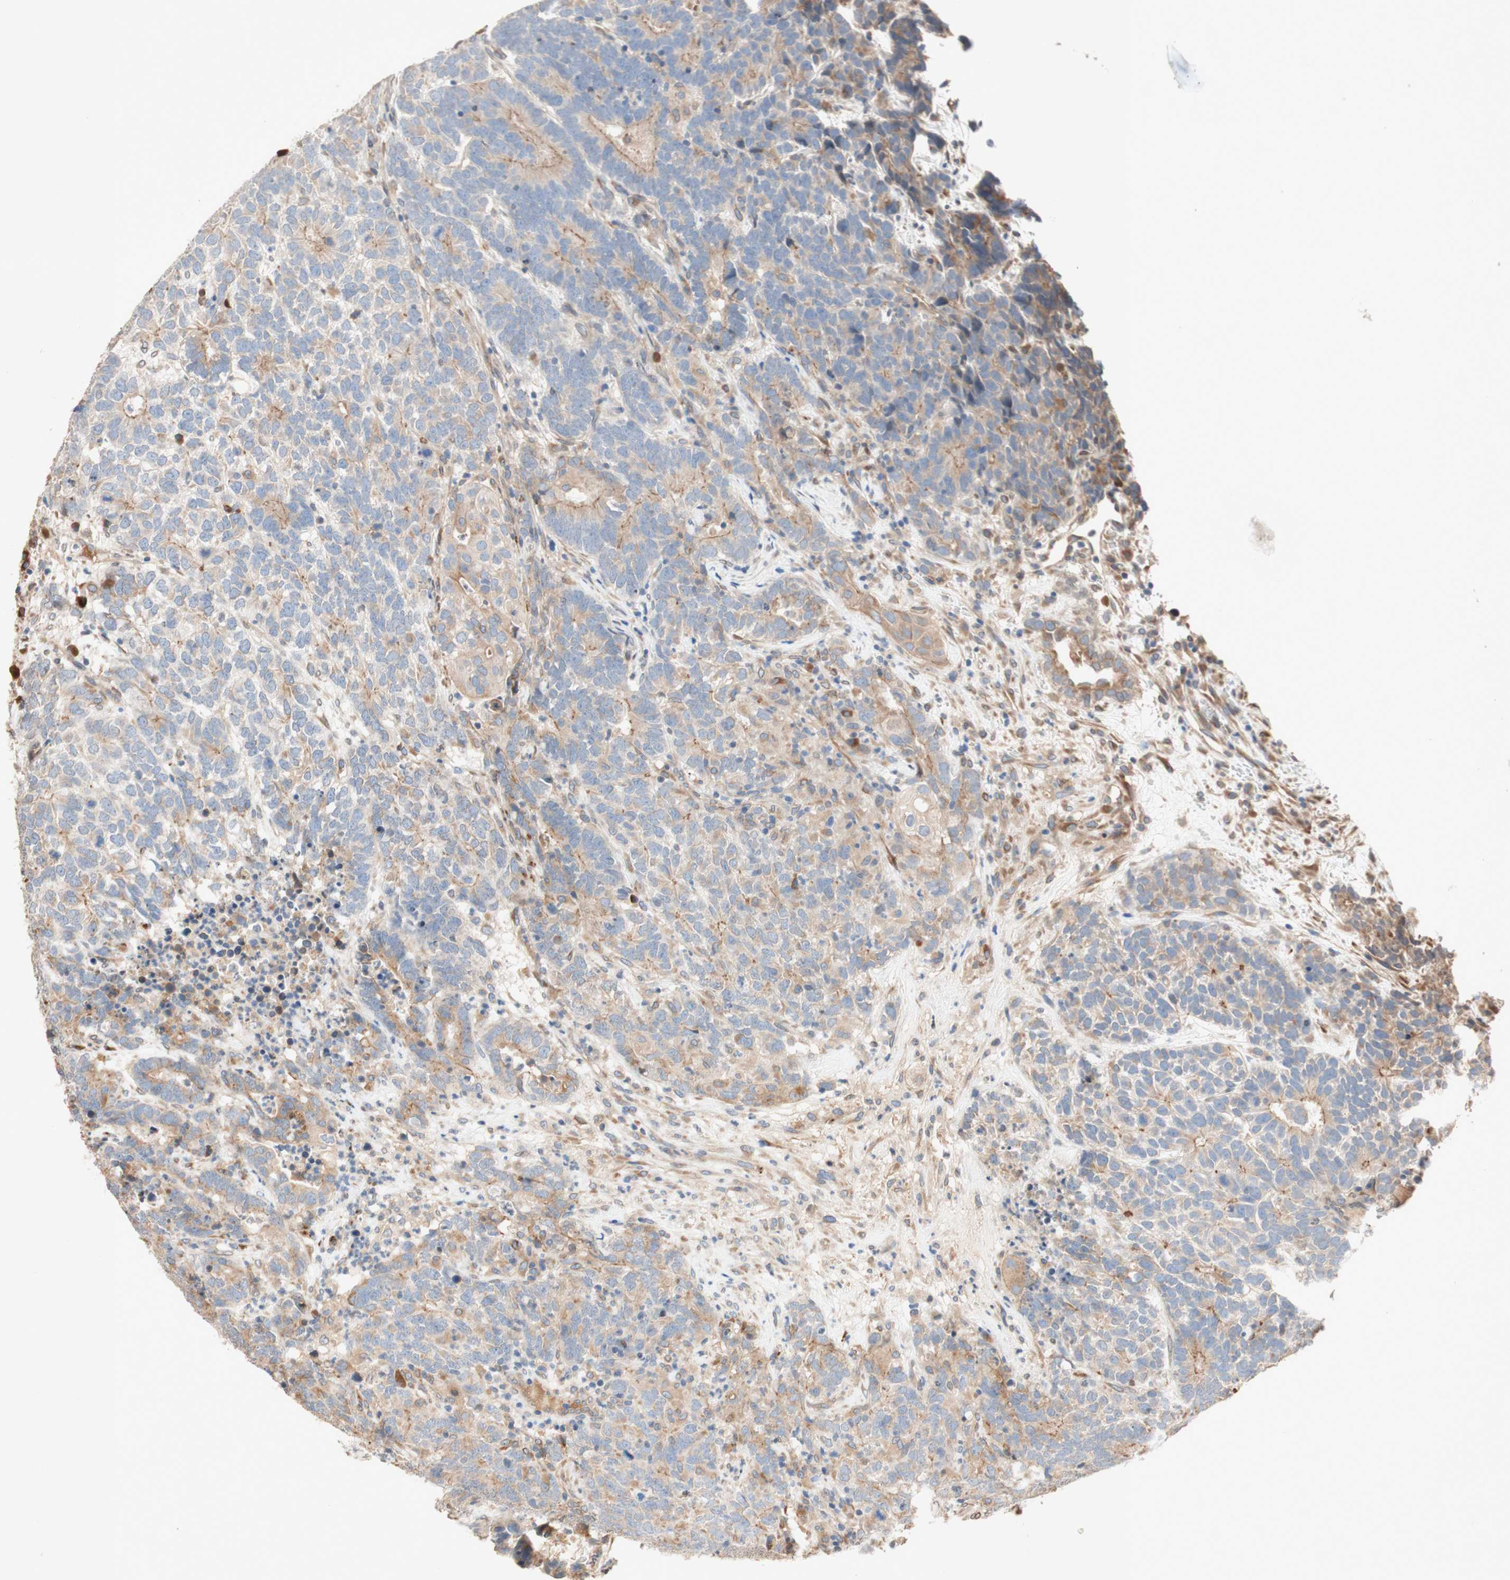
{"staining": {"intensity": "moderate", "quantity": "<25%", "location": "cytoplasmic/membranous"}, "tissue": "testis cancer", "cell_type": "Tumor cells", "image_type": "cancer", "snomed": [{"axis": "morphology", "description": "Carcinoma, Embryonal, NOS"}, {"axis": "topography", "description": "Testis"}], "caption": "Brown immunohistochemical staining in human testis cancer (embryonal carcinoma) shows moderate cytoplasmic/membranous expression in about <25% of tumor cells.", "gene": "PTPRU", "patient": {"sex": "male", "age": 26}}